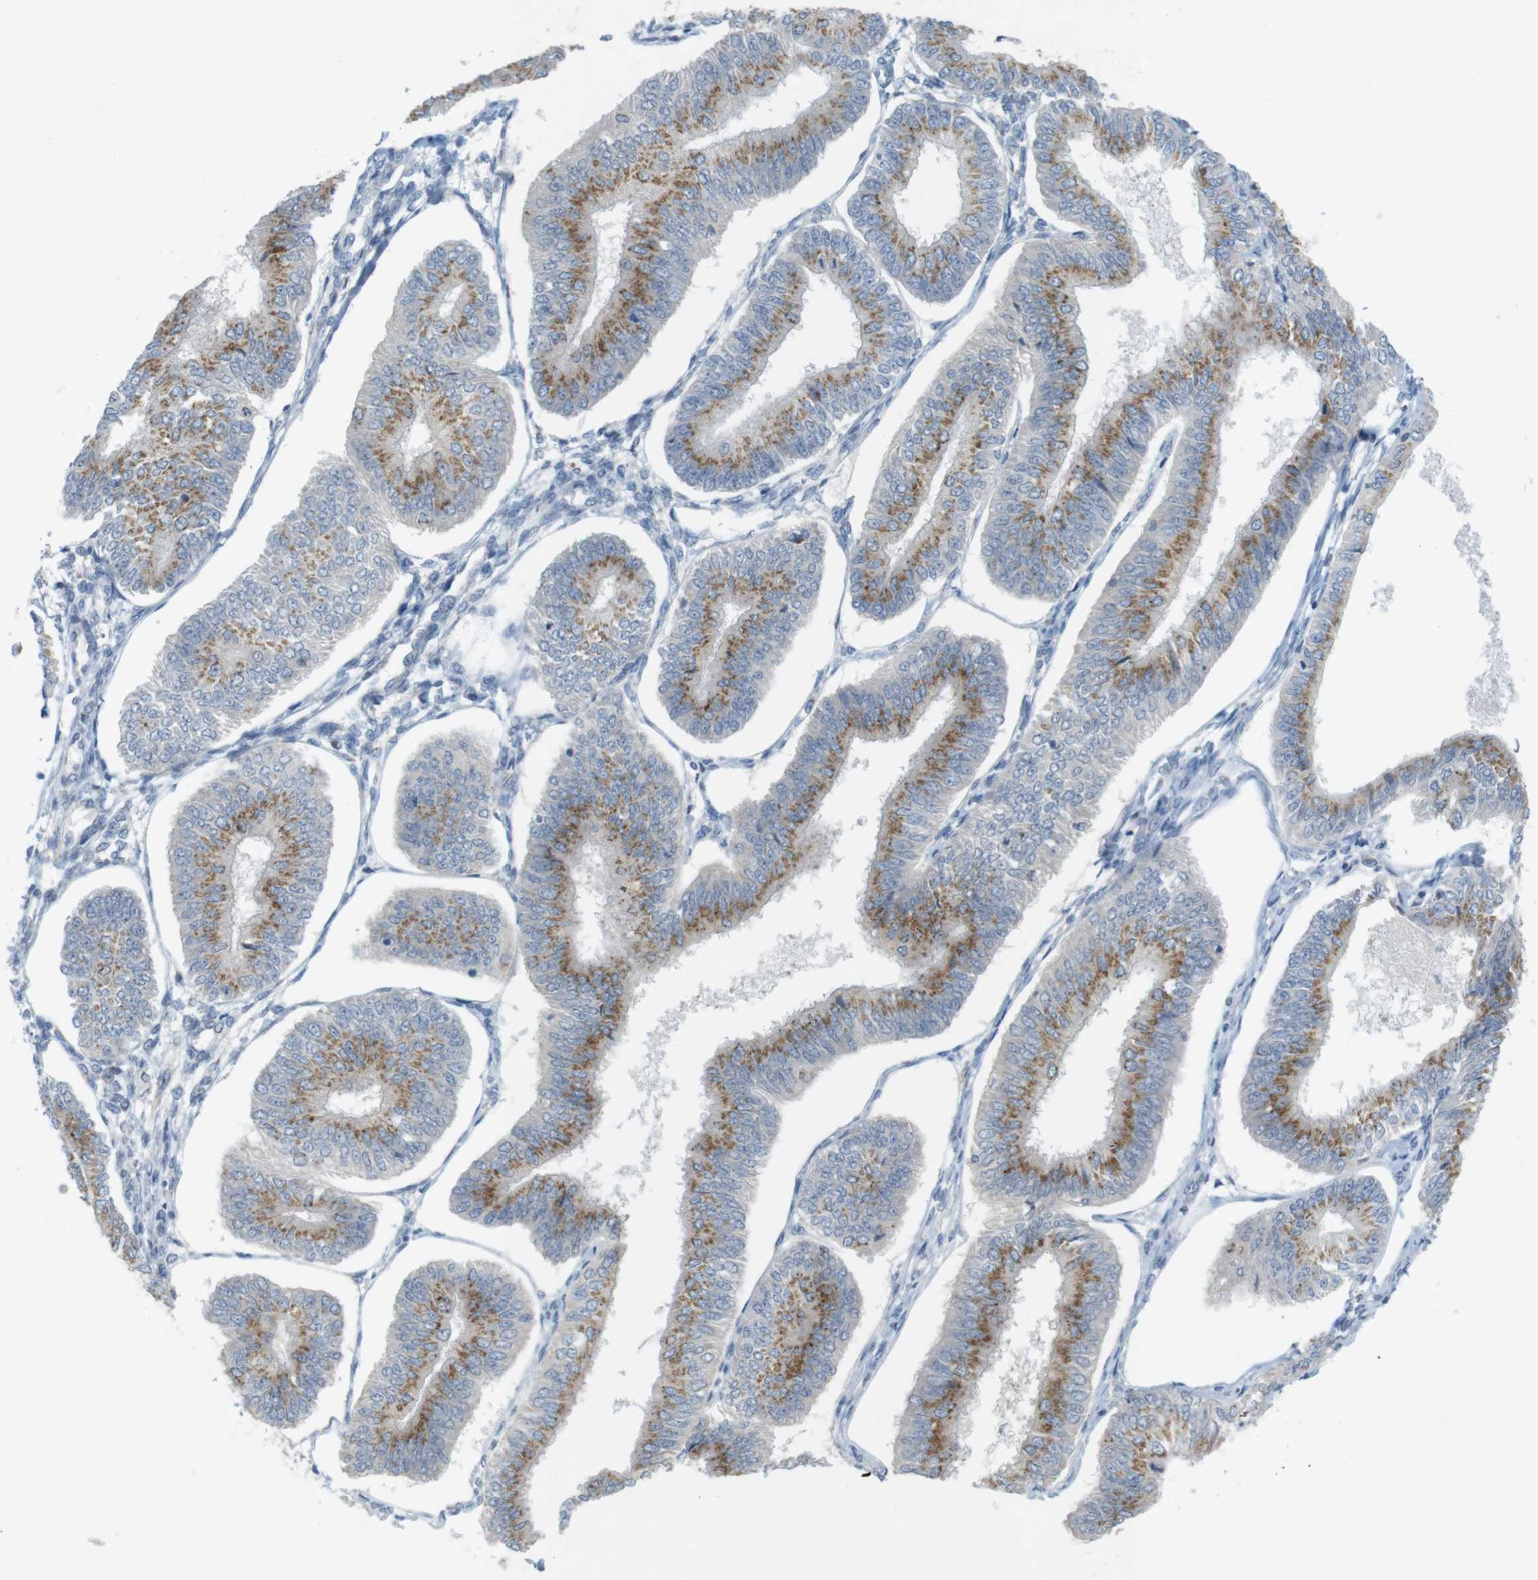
{"staining": {"intensity": "moderate", "quantity": ">75%", "location": "cytoplasmic/membranous"}, "tissue": "endometrial cancer", "cell_type": "Tumor cells", "image_type": "cancer", "snomed": [{"axis": "morphology", "description": "Adenocarcinoma, NOS"}, {"axis": "topography", "description": "Endometrium"}], "caption": "Immunohistochemical staining of human endometrial cancer (adenocarcinoma) shows medium levels of moderate cytoplasmic/membranous staining in about >75% of tumor cells.", "gene": "YIPF3", "patient": {"sex": "female", "age": 58}}